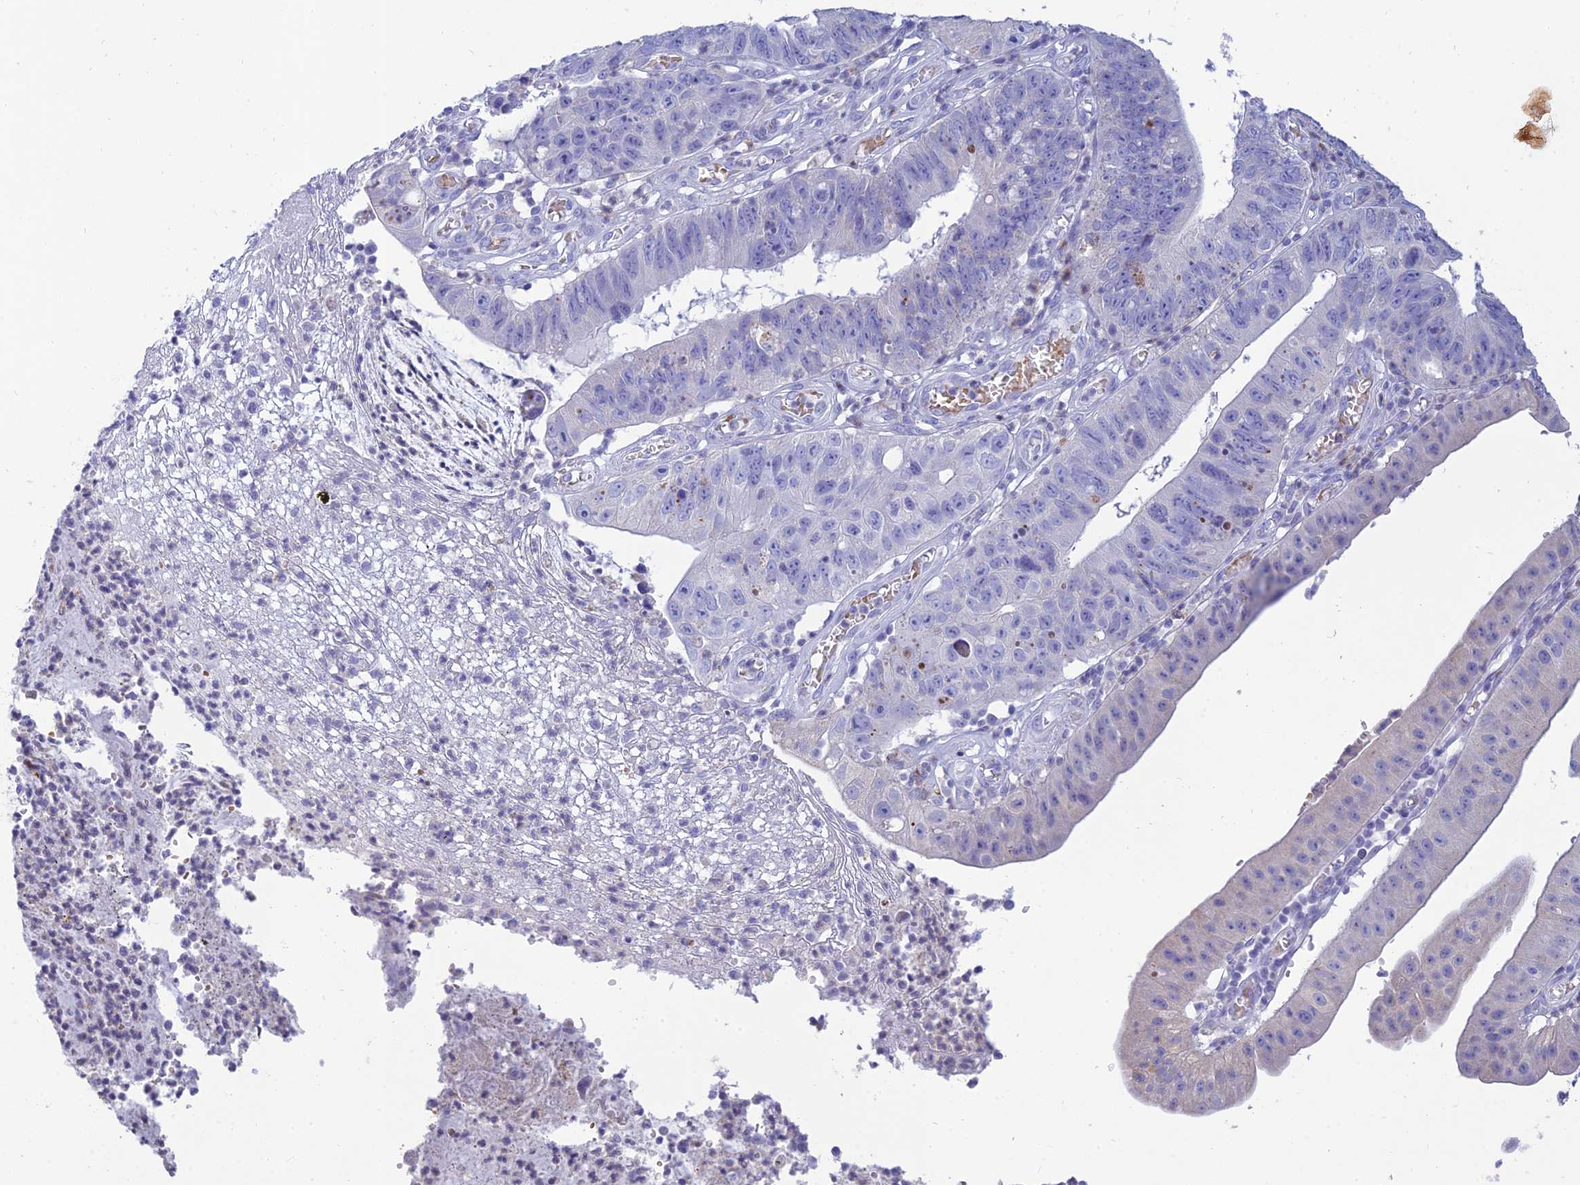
{"staining": {"intensity": "negative", "quantity": "none", "location": "none"}, "tissue": "stomach cancer", "cell_type": "Tumor cells", "image_type": "cancer", "snomed": [{"axis": "morphology", "description": "Adenocarcinoma, NOS"}, {"axis": "topography", "description": "Stomach"}], "caption": "Immunohistochemical staining of human stomach cancer (adenocarcinoma) exhibits no significant expression in tumor cells.", "gene": "MAL2", "patient": {"sex": "male", "age": 59}}